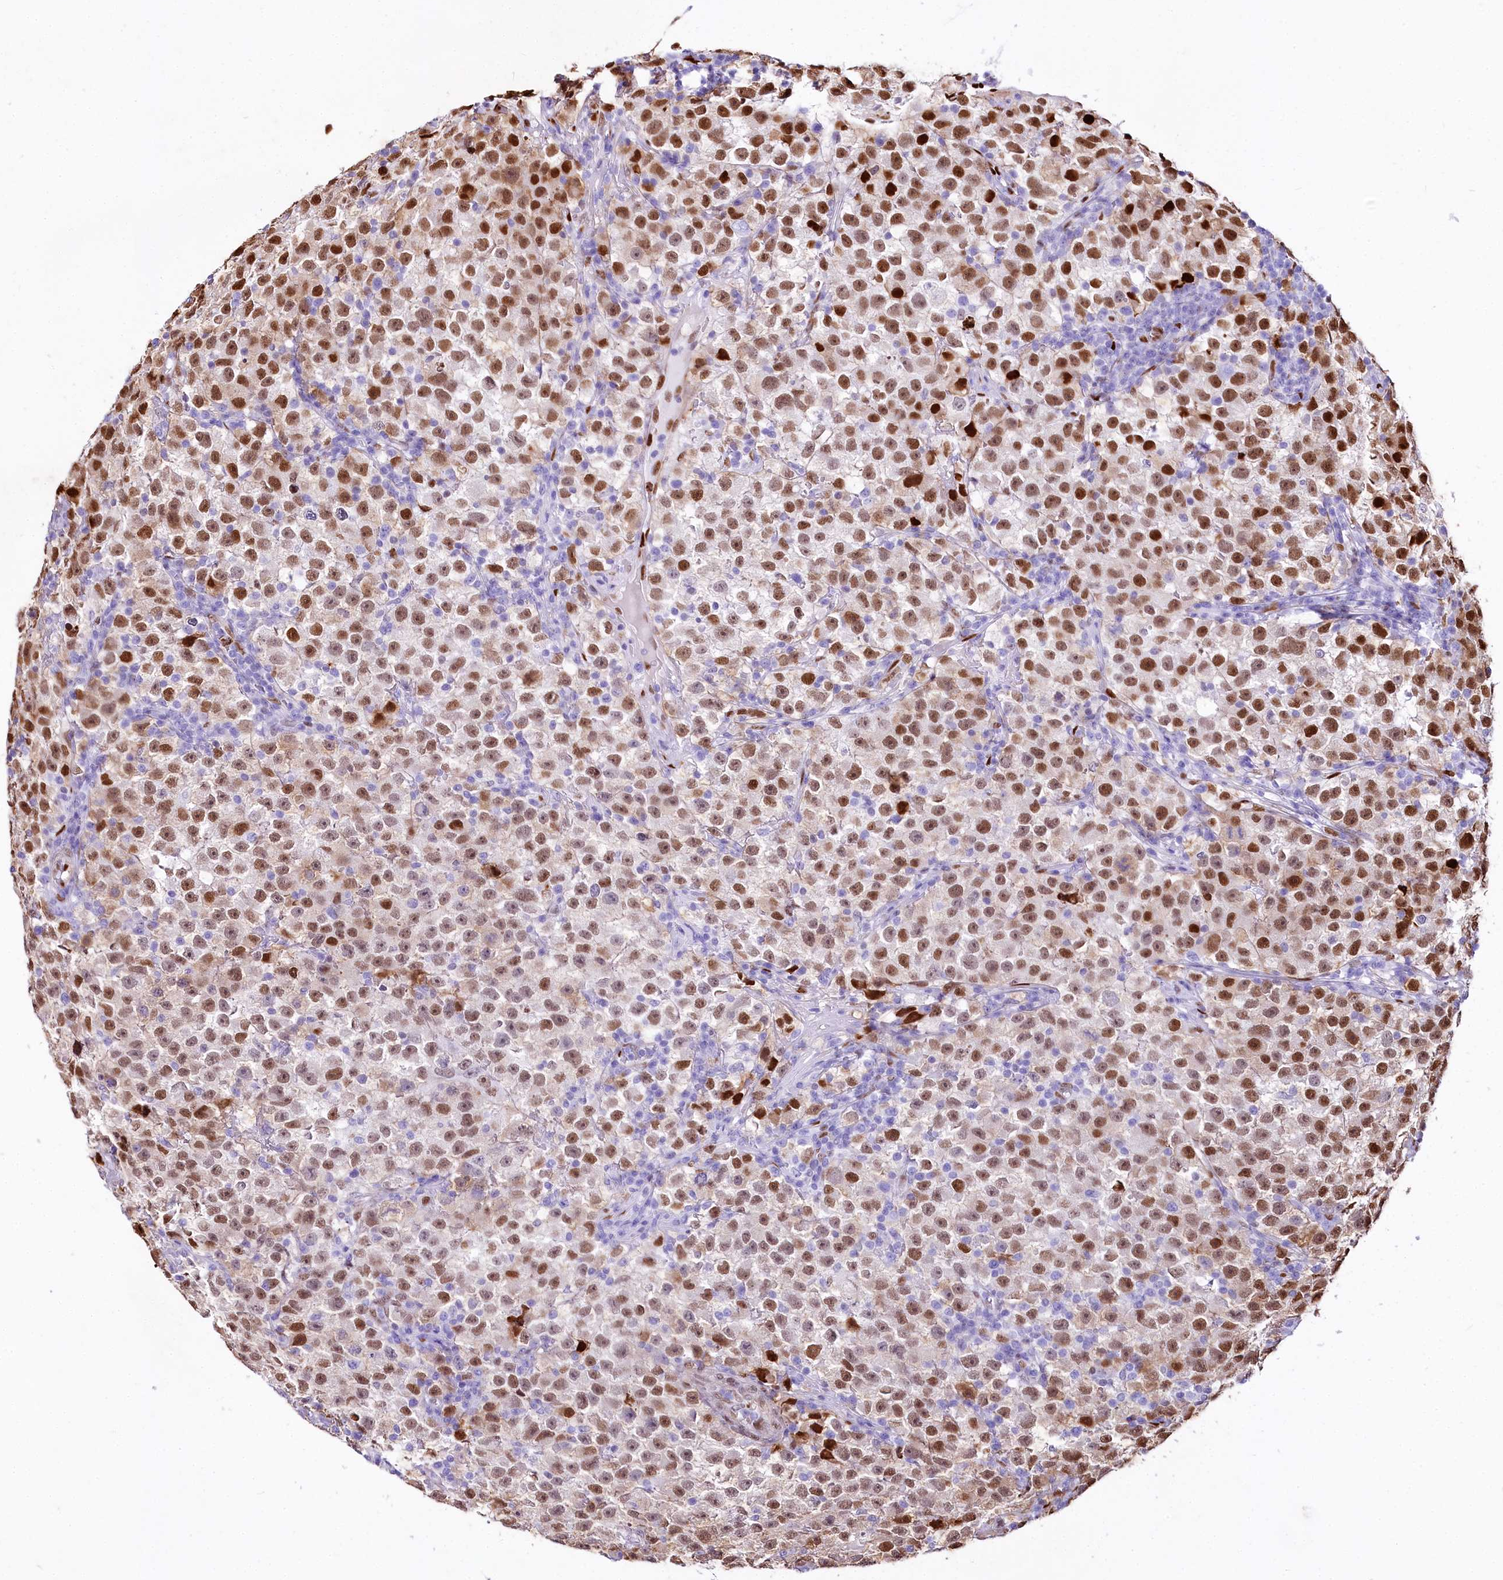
{"staining": {"intensity": "moderate", "quantity": ">75%", "location": "nuclear"}, "tissue": "testis cancer", "cell_type": "Tumor cells", "image_type": "cancer", "snomed": [{"axis": "morphology", "description": "Seminoma, NOS"}, {"axis": "topography", "description": "Testis"}], "caption": "The immunohistochemical stain labels moderate nuclear staining in tumor cells of testis cancer (seminoma) tissue. (Brightfield microscopy of DAB IHC at high magnification).", "gene": "PTMS", "patient": {"sex": "male", "age": 22}}